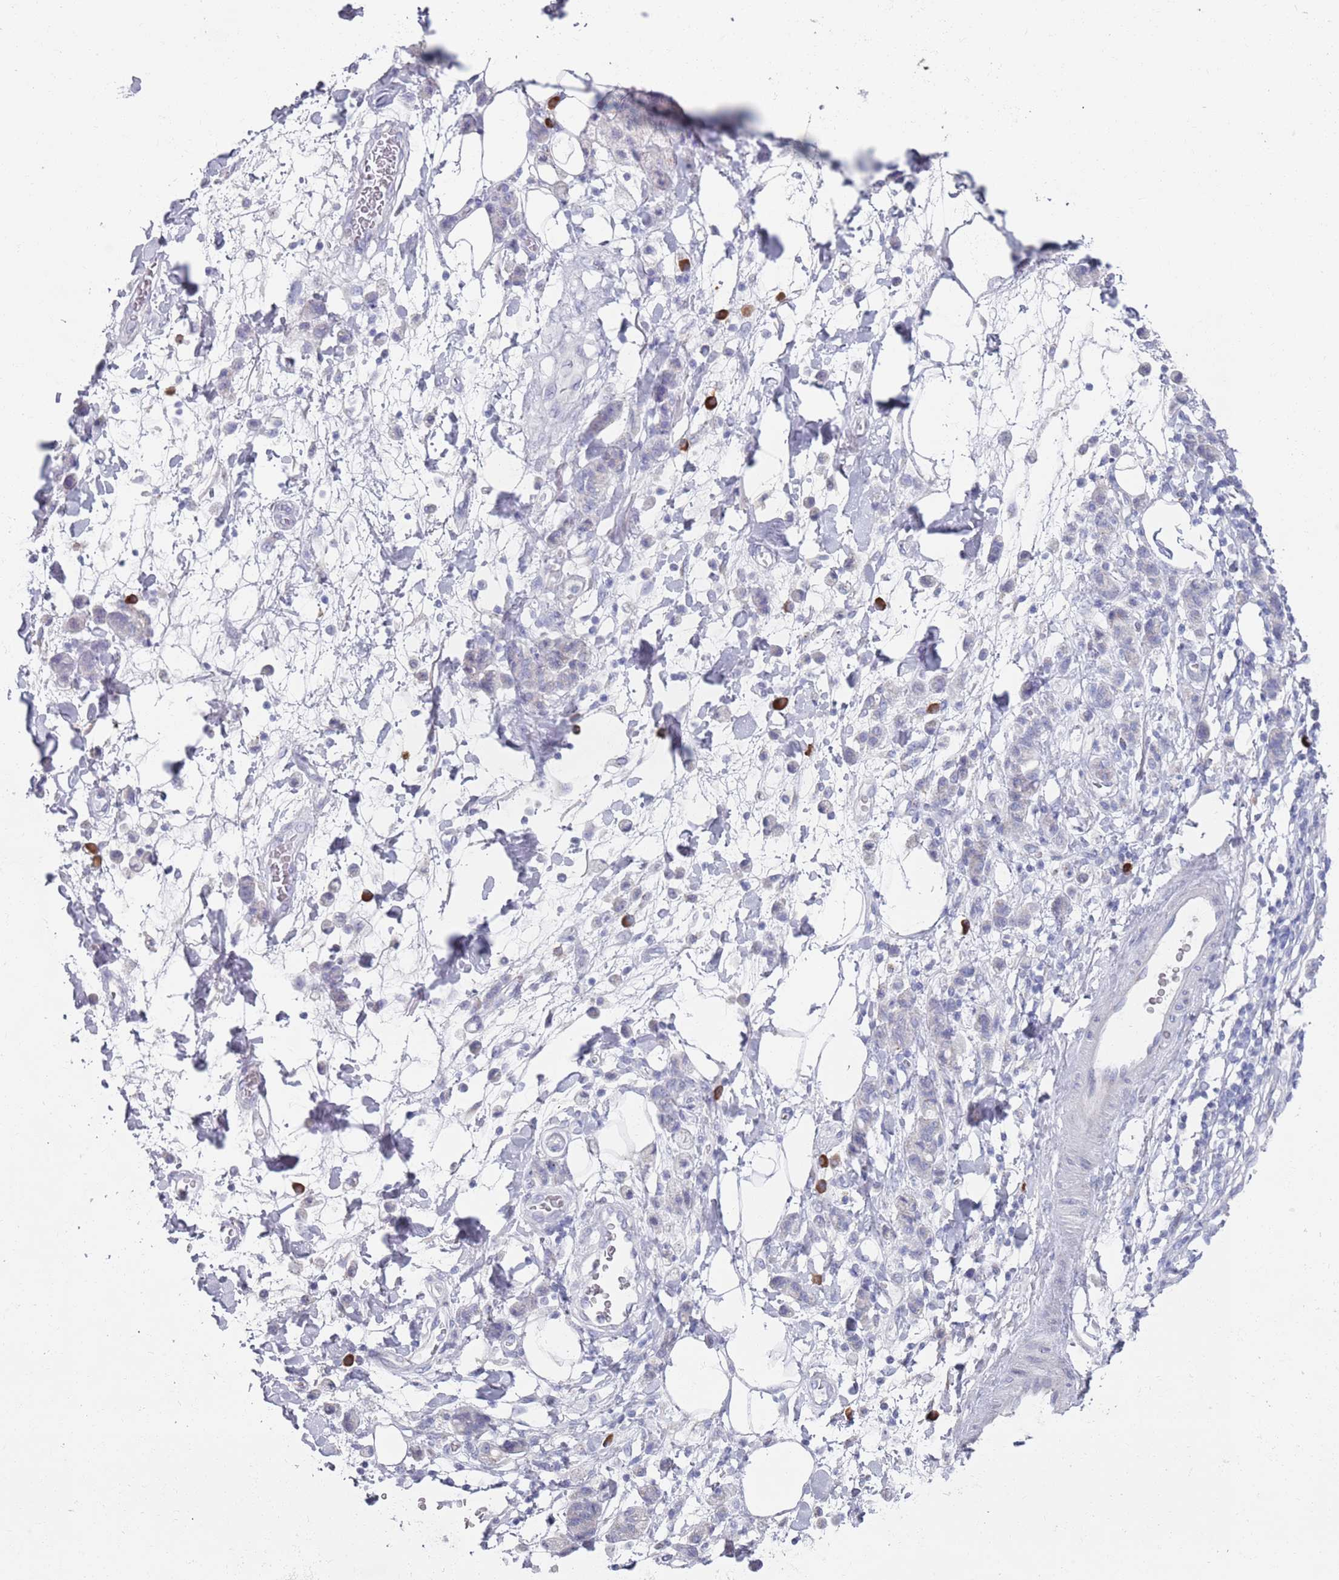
{"staining": {"intensity": "negative", "quantity": "none", "location": "none"}, "tissue": "stomach cancer", "cell_type": "Tumor cells", "image_type": "cancer", "snomed": [{"axis": "morphology", "description": "Adenocarcinoma, NOS"}, {"axis": "topography", "description": "Stomach"}], "caption": "Protein analysis of stomach cancer reveals no significant expression in tumor cells.", "gene": "MAT1A", "patient": {"sex": "male", "age": 77}}